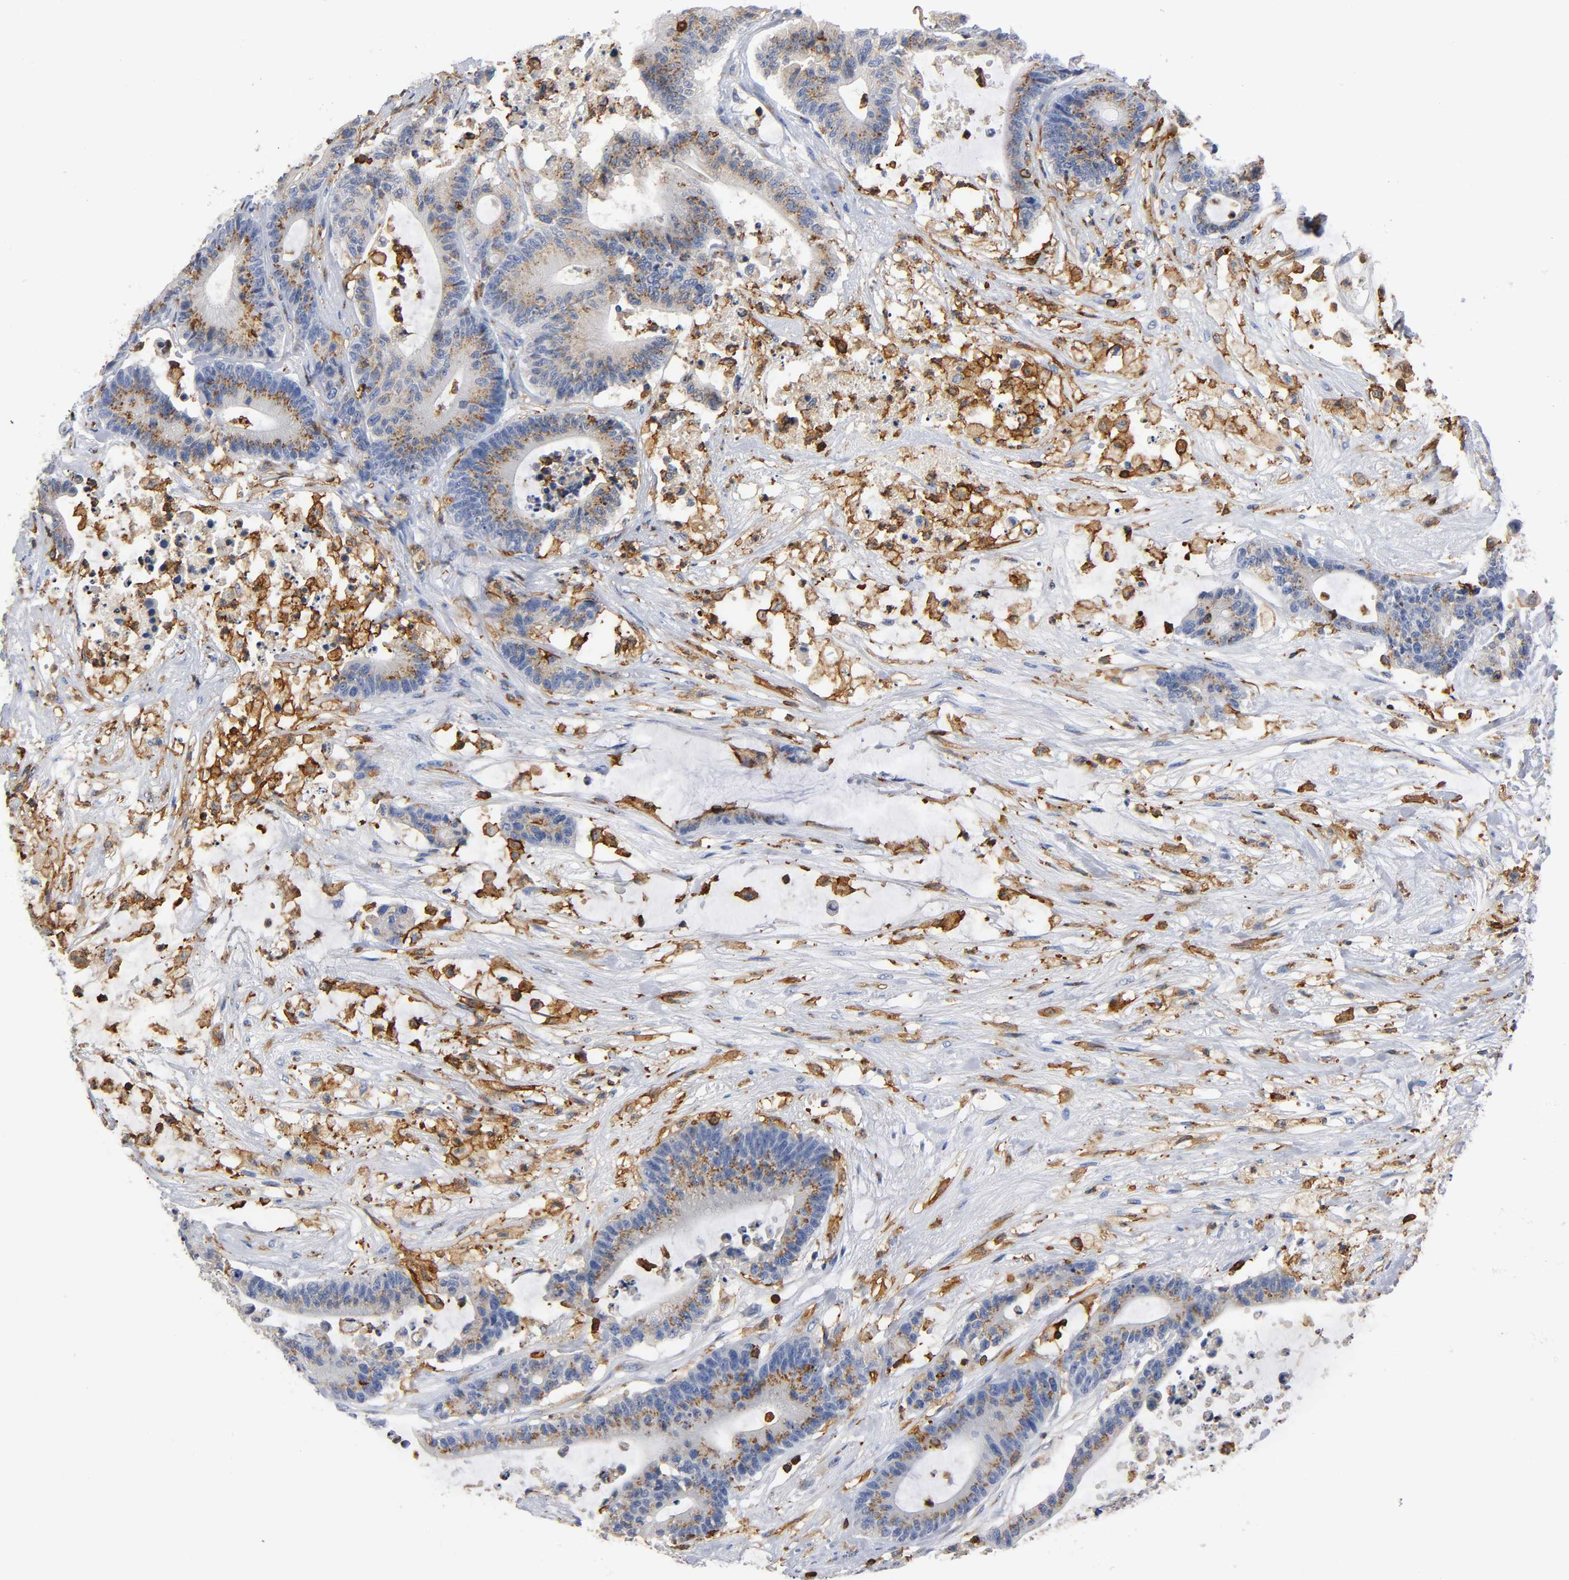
{"staining": {"intensity": "moderate", "quantity": ">75%", "location": "cytoplasmic/membranous"}, "tissue": "colorectal cancer", "cell_type": "Tumor cells", "image_type": "cancer", "snomed": [{"axis": "morphology", "description": "Adenocarcinoma, NOS"}, {"axis": "topography", "description": "Colon"}], "caption": "Immunohistochemical staining of colorectal adenocarcinoma shows medium levels of moderate cytoplasmic/membranous expression in approximately >75% of tumor cells. (Brightfield microscopy of DAB IHC at high magnification).", "gene": "CAPN10", "patient": {"sex": "female", "age": 84}}